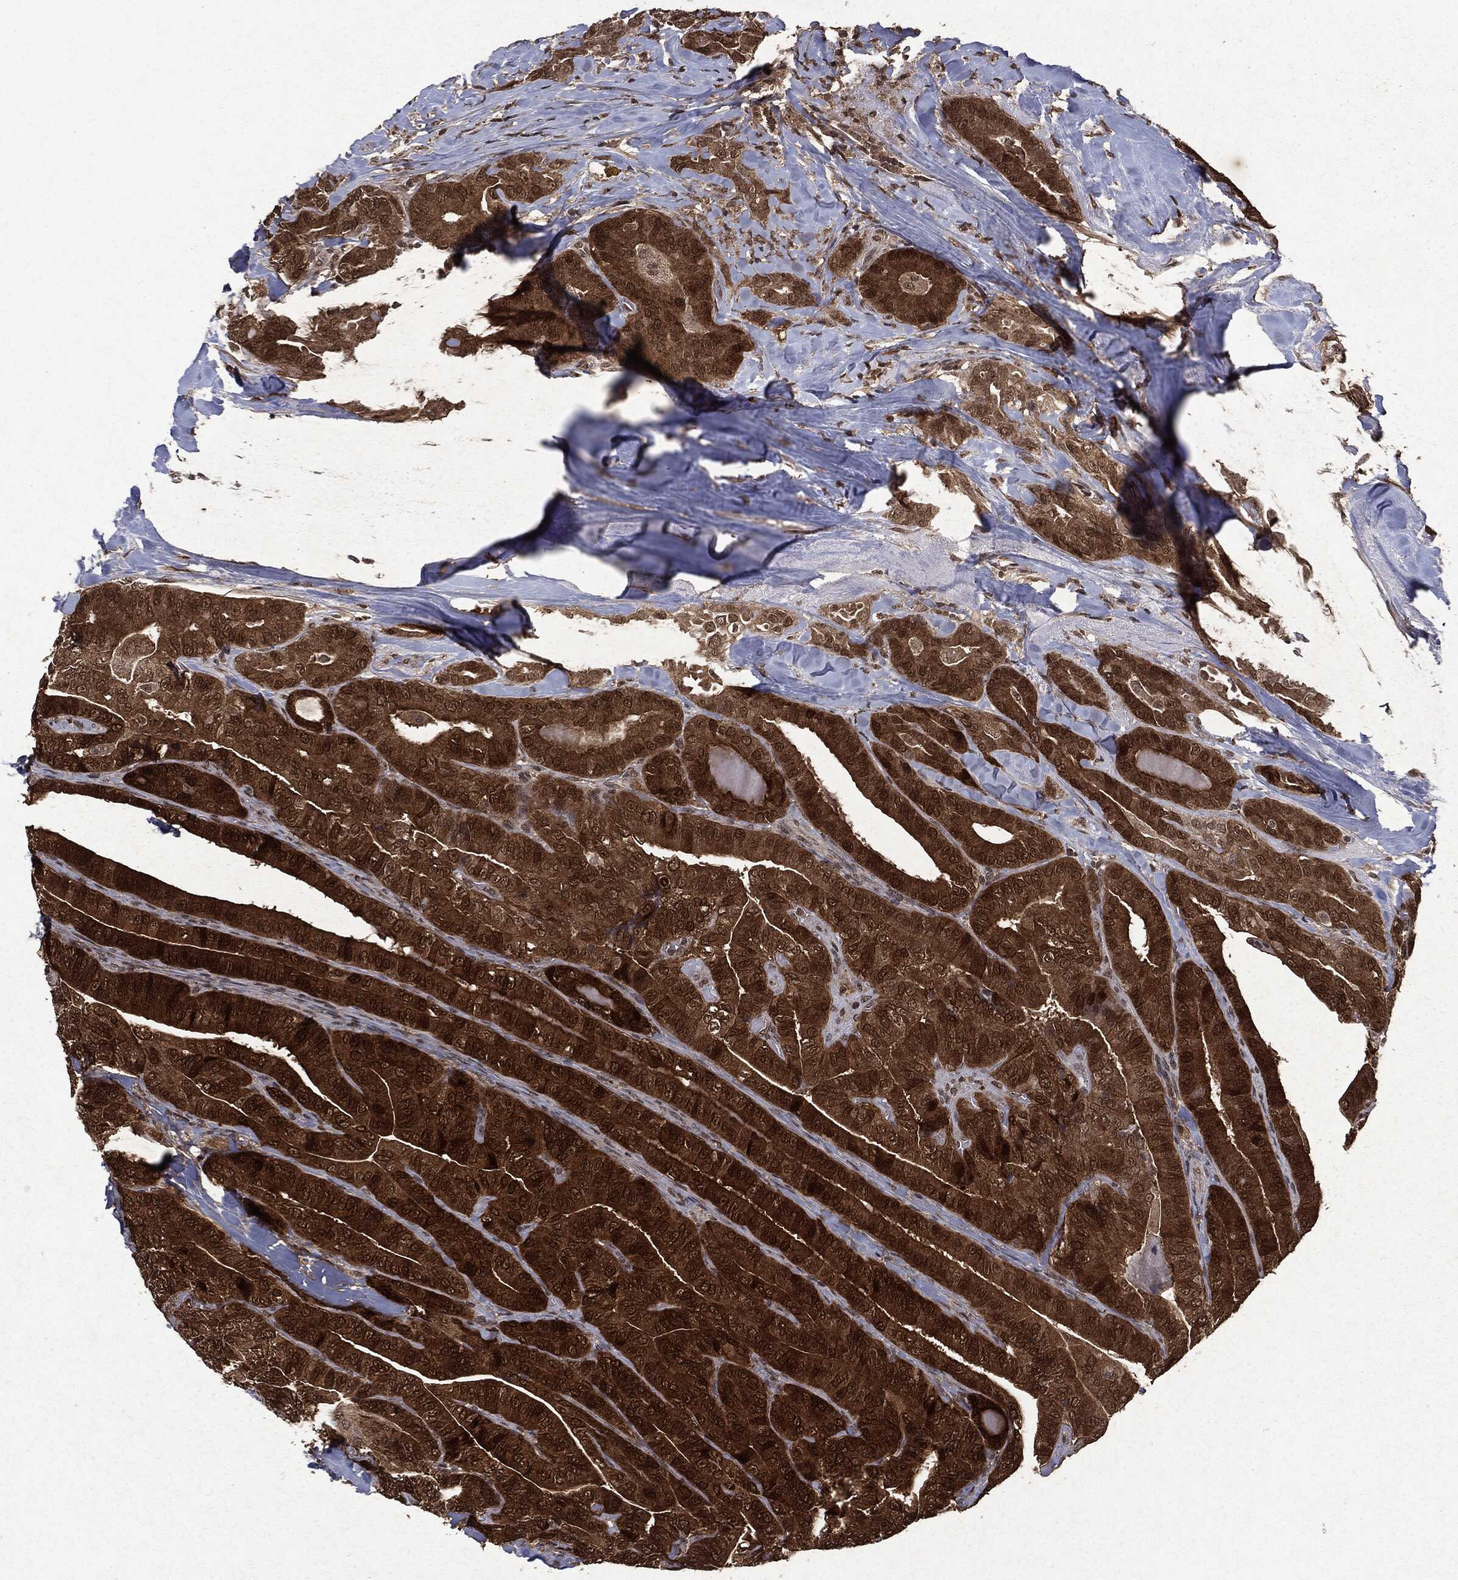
{"staining": {"intensity": "strong", "quantity": ">75%", "location": "cytoplasmic/membranous"}, "tissue": "thyroid cancer", "cell_type": "Tumor cells", "image_type": "cancer", "snomed": [{"axis": "morphology", "description": "Papillary adenocarcinoma, NOS"}, {"axis": "topography", "description": "Thyroid gland"}], "caption": "Protein expression analysis of thyroid cancer (papillary adenocarcinoma) exhibits strong cytoplasmic/membranous positivity in about >75% of tumor cells. (DAB IHC, brown staining for protein, blue staining for nuclei).", "gene": "PEBP1", "patient": {"sex": "male", "age": 61}}